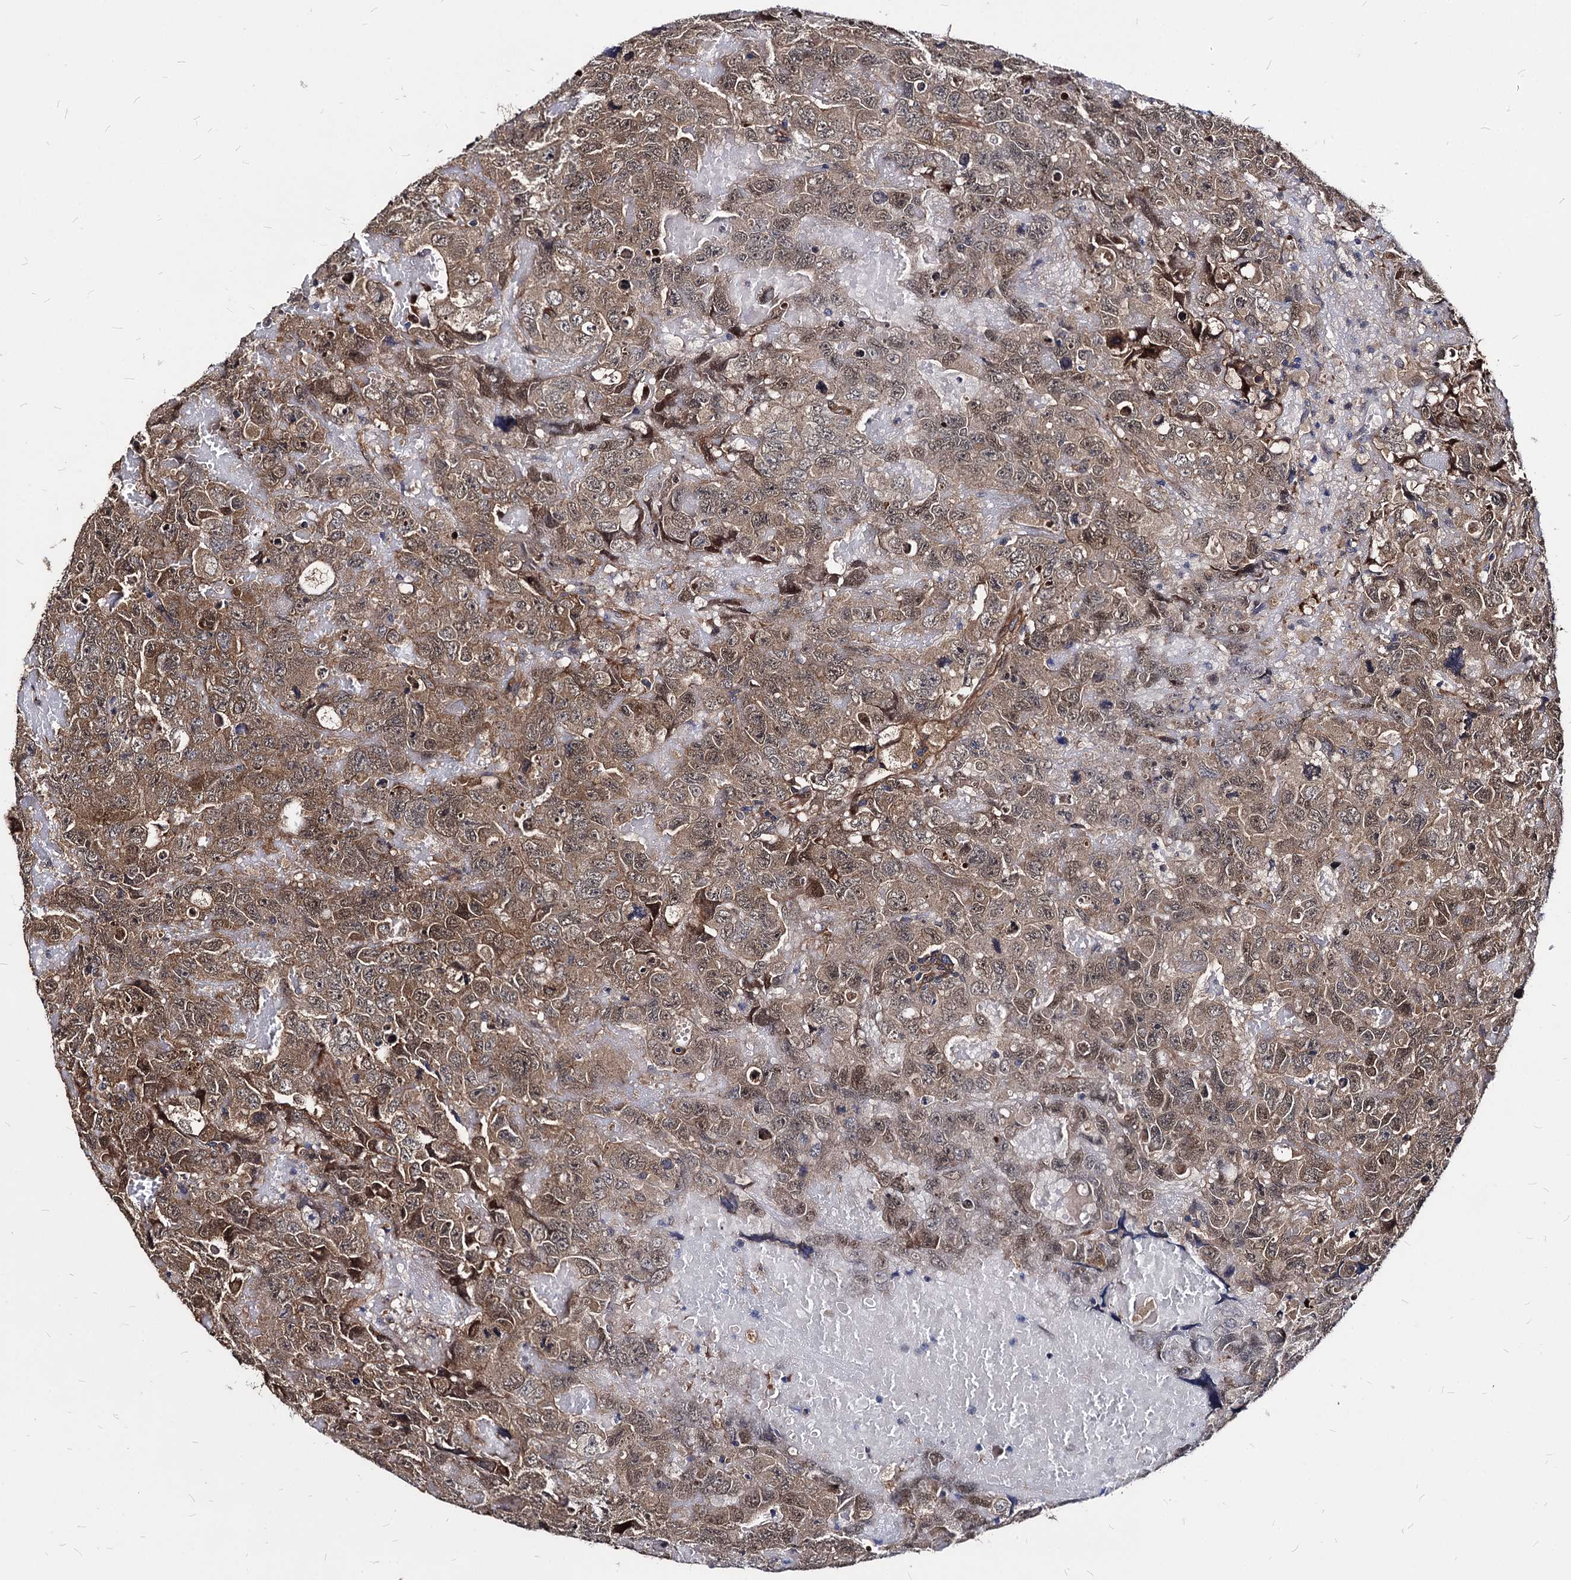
{"staining": {"intensity": "moderate", "quantity": ">75%", "location": "cytoplasmic/membranous,nuclear"}, "tissue": "testis cancer", "cell_type": "Tumor cells", "image_type": "cancer", "snomed": [{"axis": "morphology", "description": "Carcinoma, Embryonal, NOS"}, {"axis": "topography", "description": "Testis"}], "caption": "Tumor cells display medium levels of moderate cytoplasmic/membranous and nuclear expression in approximately >75% of cells in human testis embryonal carcinoma.", "gene": "NME1", "patient": {"sex": "male", "age": 45}}